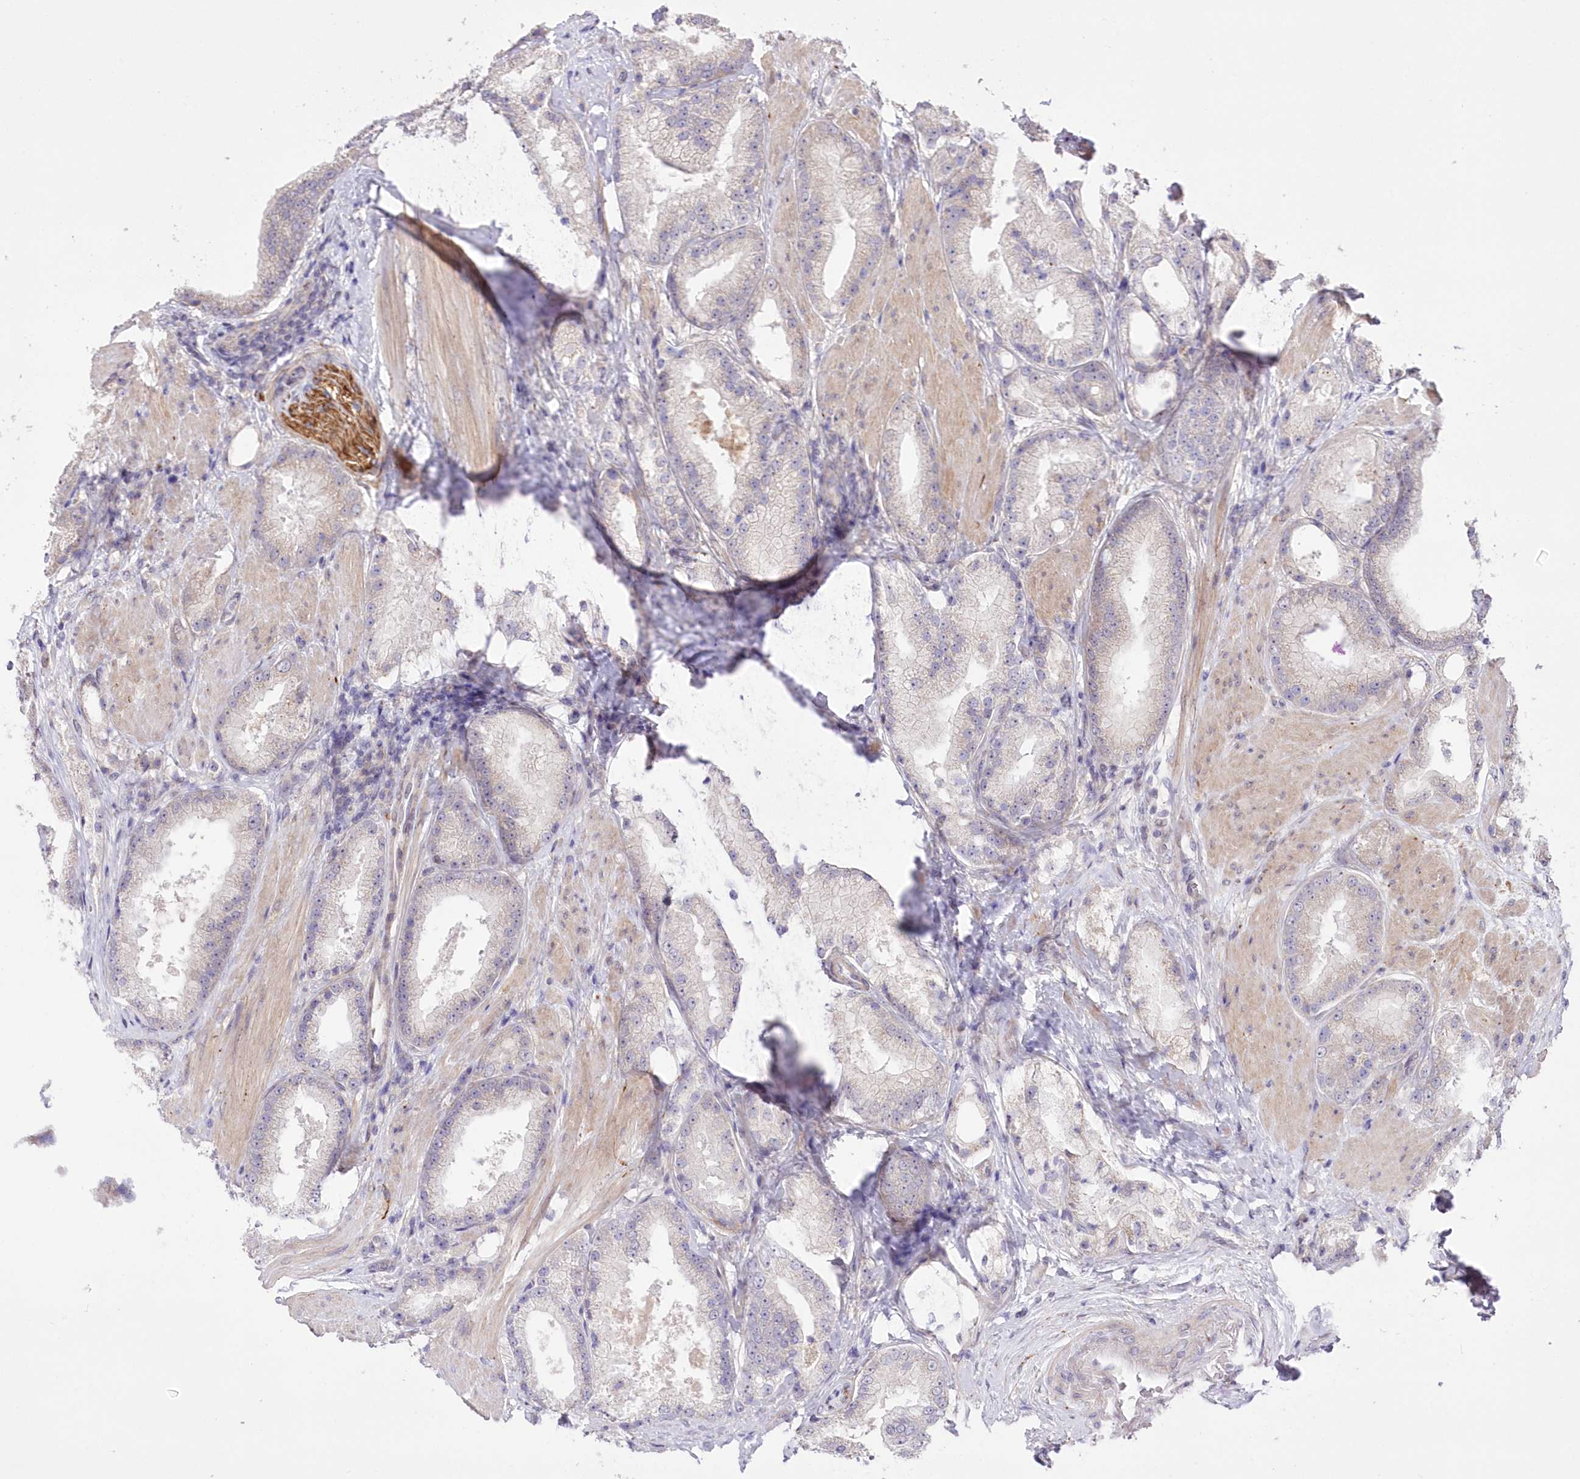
{"staining": {"intensity": "negative", "quantity": "none", "location": "none"}, "tissue": "prostate cancer", "cell_type": "Tumor cells", "image_type": "cancer", "snomed": [{"axis": "morphology", "description": "Adenocarcinoma, Low grade"}, {"axis": "topography", "description": "Prostate"}], "caption": "The photomicrograph shows no staining of tumor cells in prostate cancer. (Brightfield microscopy of DAB immunohistochemistry (IHC) at high magnification).", "gene": "FAM241B", "patient": {"sex": "male", "age": 67}}